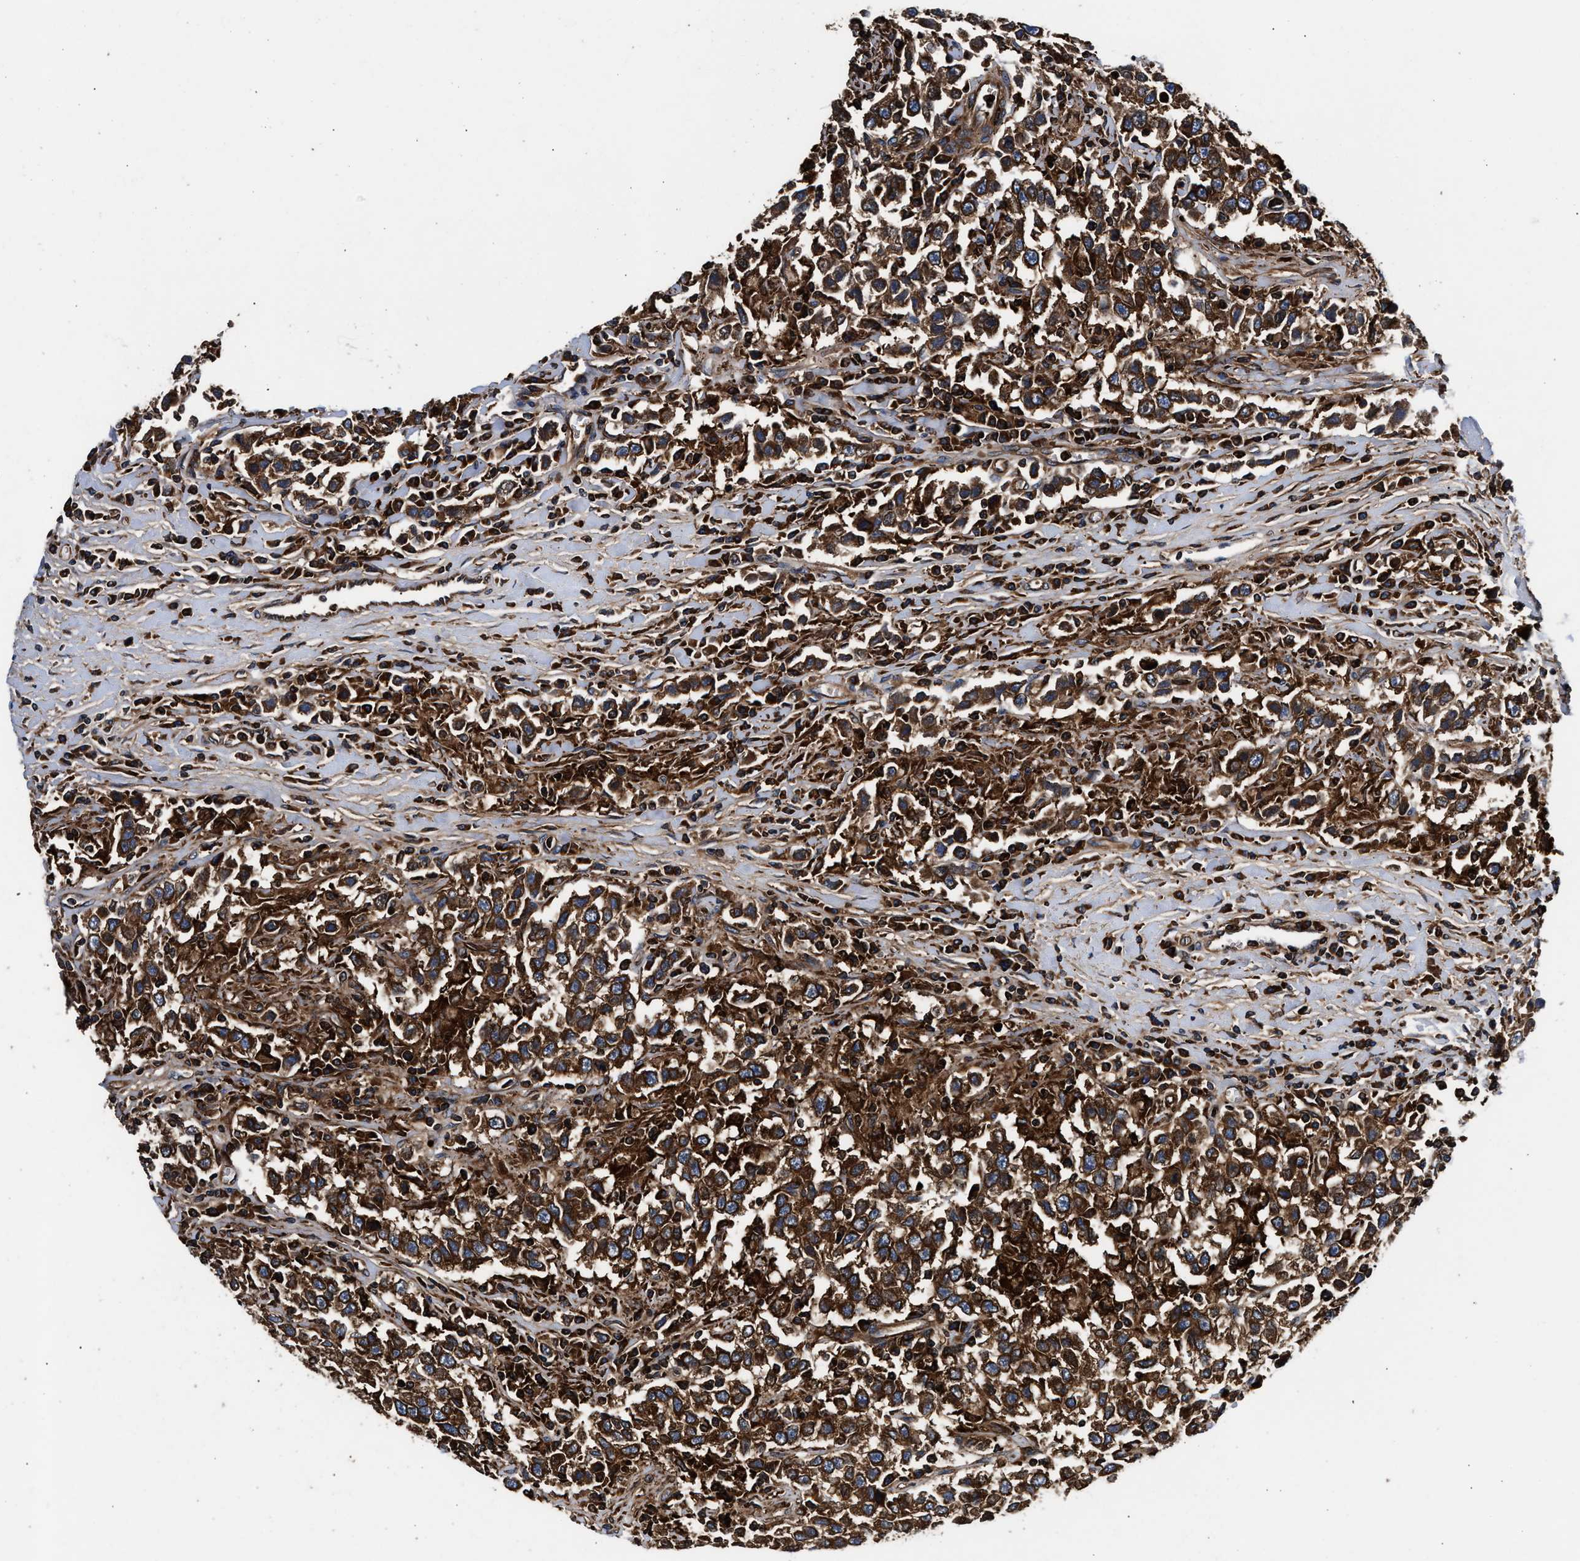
{"staining": {"intensity": "strong", "quantity": ">75%", "location": "cytoplasmic/membranous"}, "tissue": "testis cancer", "cell_type": "Tumor cells", "image_type": "cancer", "snomed": [{"axis": "morphology", "description": "Seminoma, NOS"}, {"axis": "topography", "description": "Testis"}], "caption": "IHC micrograph of seminoma (testis) stained for a protein (brown), which demonstrates high levels of strong cytoplasmic/membranous positivity in about >75% of tumor cells.", "gene": "KYAT1", "patient": {"sex": "male", "age": 41}}